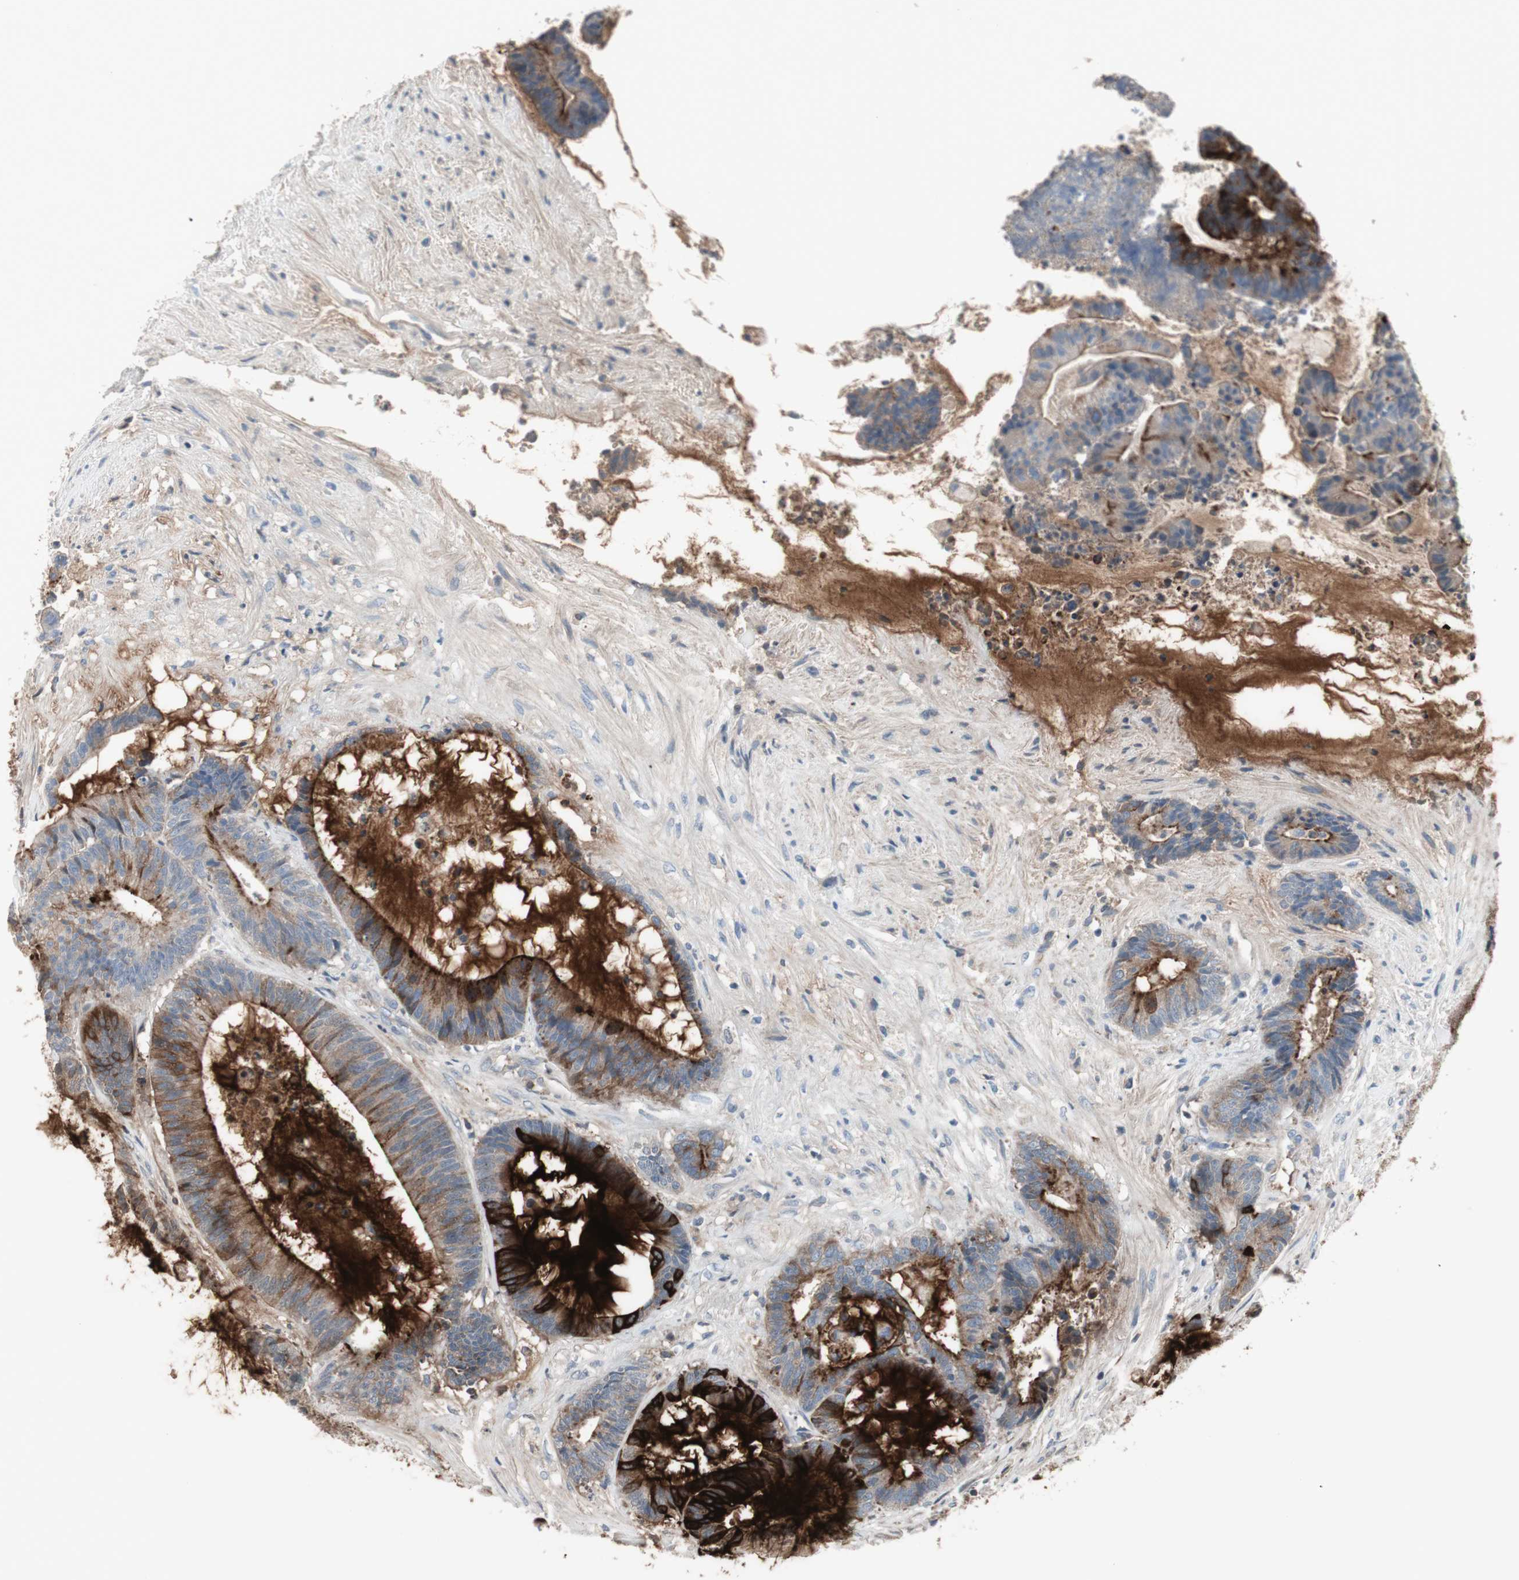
{"staining": {"intensity": "strong", "quantity": "<25%", "location": "cytoplasmic/membranous"}, "tissue": "colorectal cancer", "cell_type": "Tumor cells", "image_type": "cancer", "snomed": [{"axis": "morphology", "description": "Adenocarcinoma, NOS"}, {"axis": "topography", "description": "Colon"}], "caption": "Human adenocarcinoma (colorectal) stained with a protein marker demonstrates strong staining in tumor cells.", "gene": "PIGR", "patient": {"sex": "female", "age": 84}}